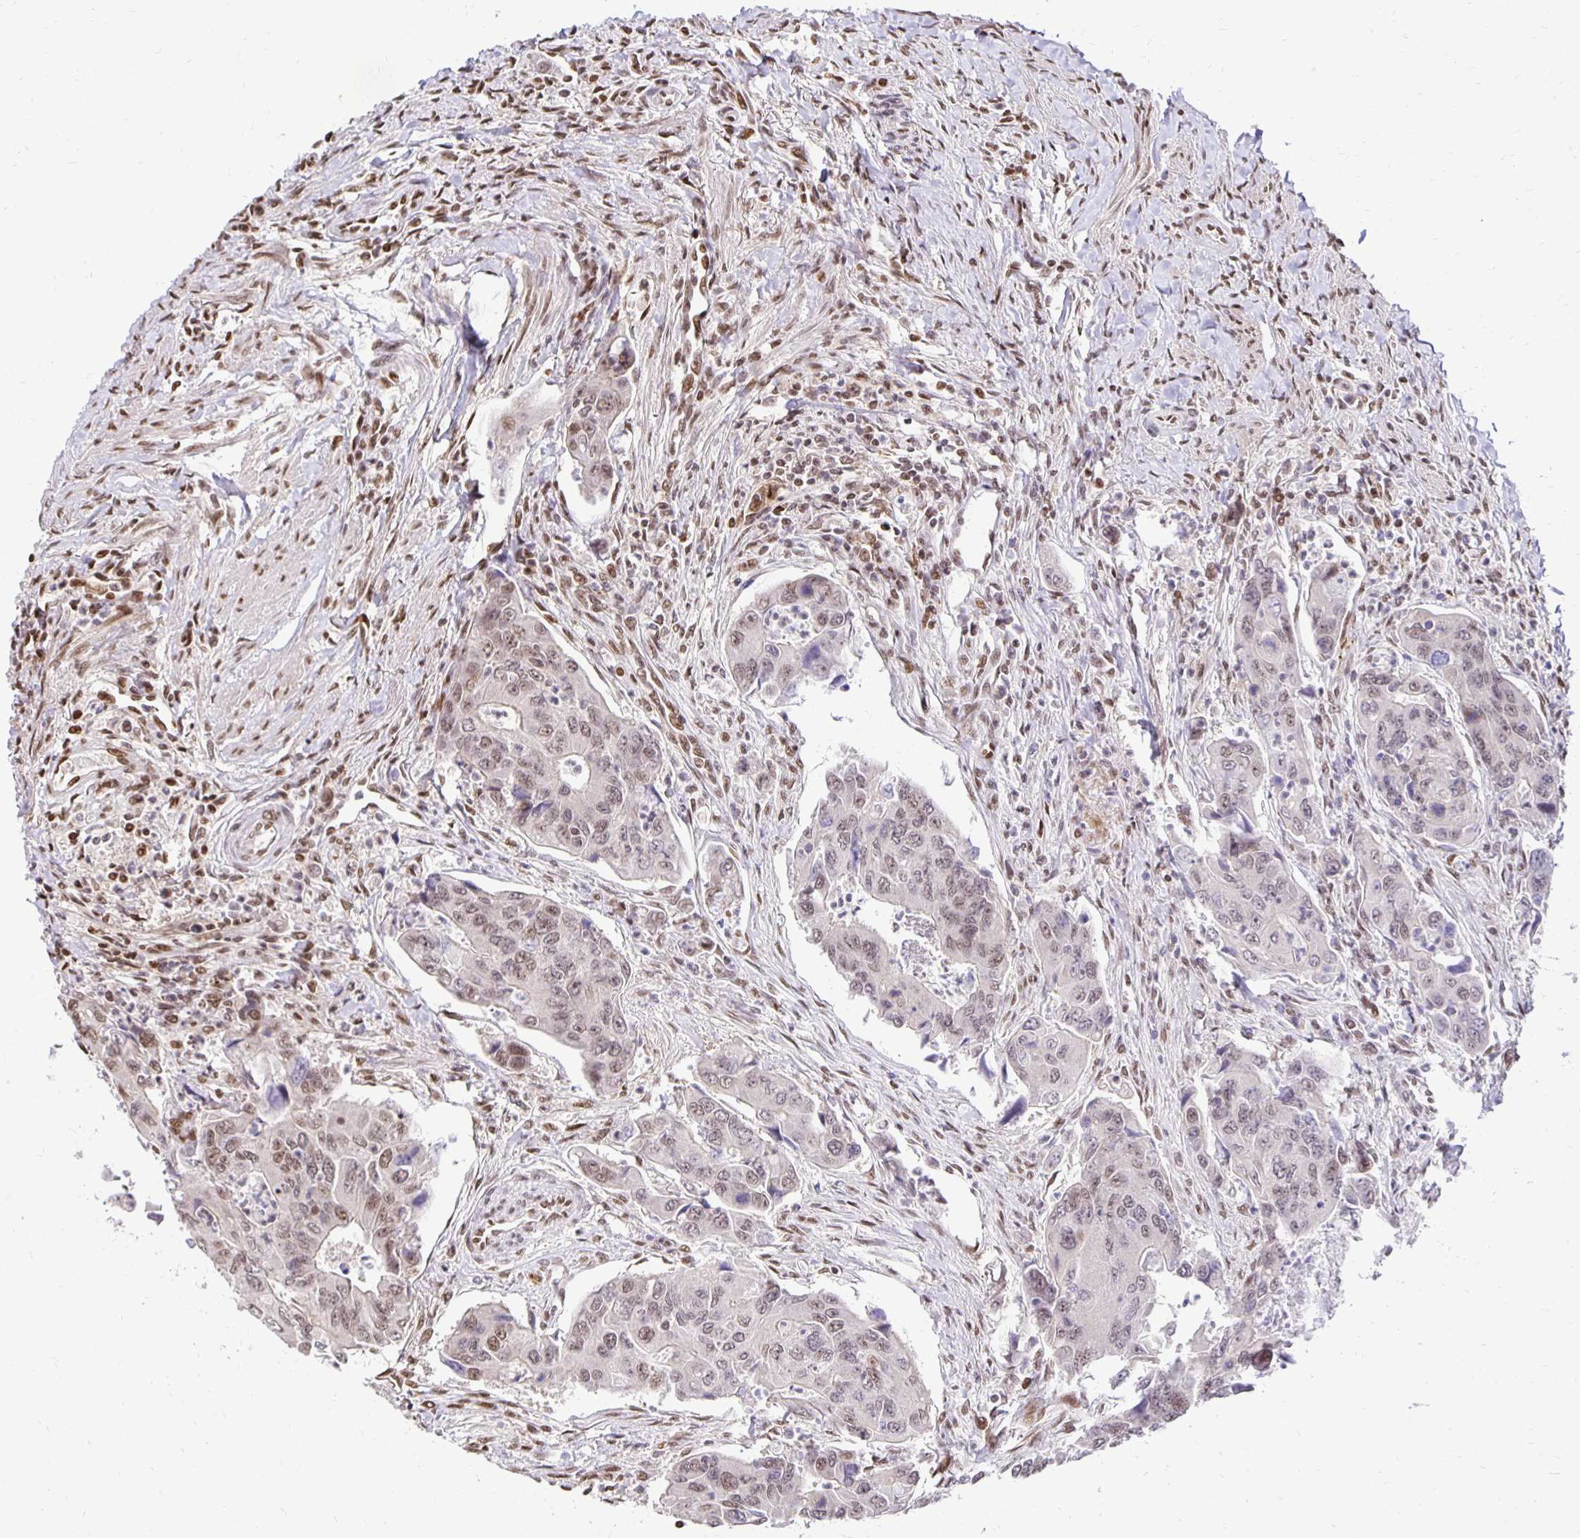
{"staining": {"intensity": "moderate", "quantity": "25%-75%", "location": "nuclear"}, "tissue": "colorectal cancer", "cell_type": "Tumor cells", "image_type": "cancer", "snomed": [{"axis": "morphology", "description": "Adenocarcinoma, NOS"}, {"axis": "topography", "description": "Colon"}], "caption": "Human colorectal cancer (adenocarcinoma) stained for a protein (brown) displays moderate nuclear positive positivity in about 25%-75% of tumor cells.", "gene": "ZNF579", "patient": {"sex": "female", "age": 67}}